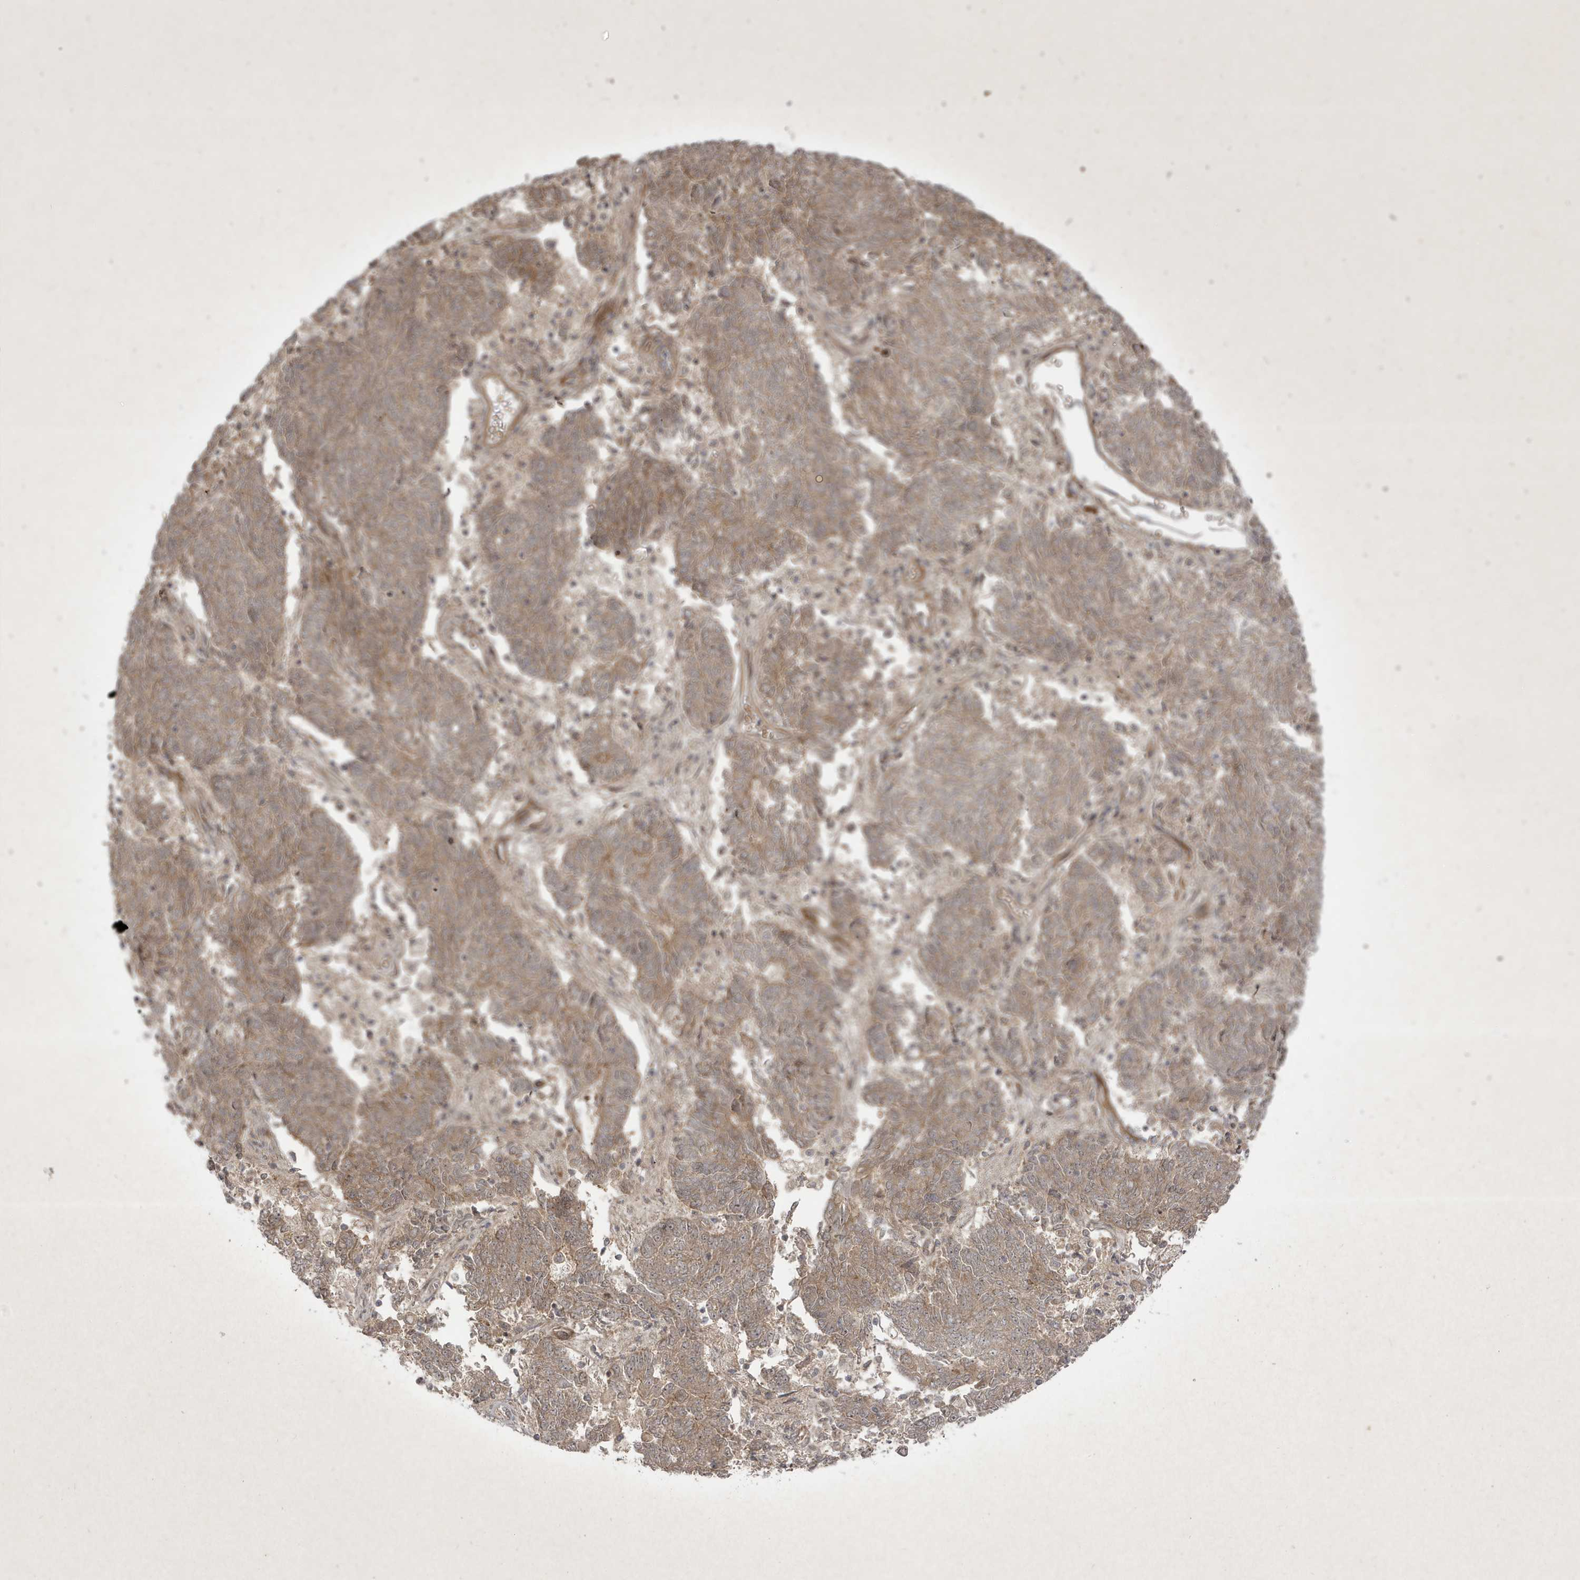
{"staining": {"intensity": "weak", "quantity": ">75%", "location": "cytoplasmic/membranous"}, "tissue": "endometrial cancer", "cell_type": "Tumor cells", "image_type": "cancer", "snomed": [{"axis": "morphology", "description": "Adenocarcinoma, NOS"}, {"axis": "topography", "description": "Endometrium"}], "caption": "Adenocarcinoma (endometrial) stained with immunohistochemistry demonstrates weak cytoplasmic/membranous expression in about >75% of tumor cells. Using DAB (brown) and hematoxylin (blue) stains, captured at high magnification using brightfield microscopy.", "gene": "FAM83C", "patient": {"sex": "female", "age": 80}}